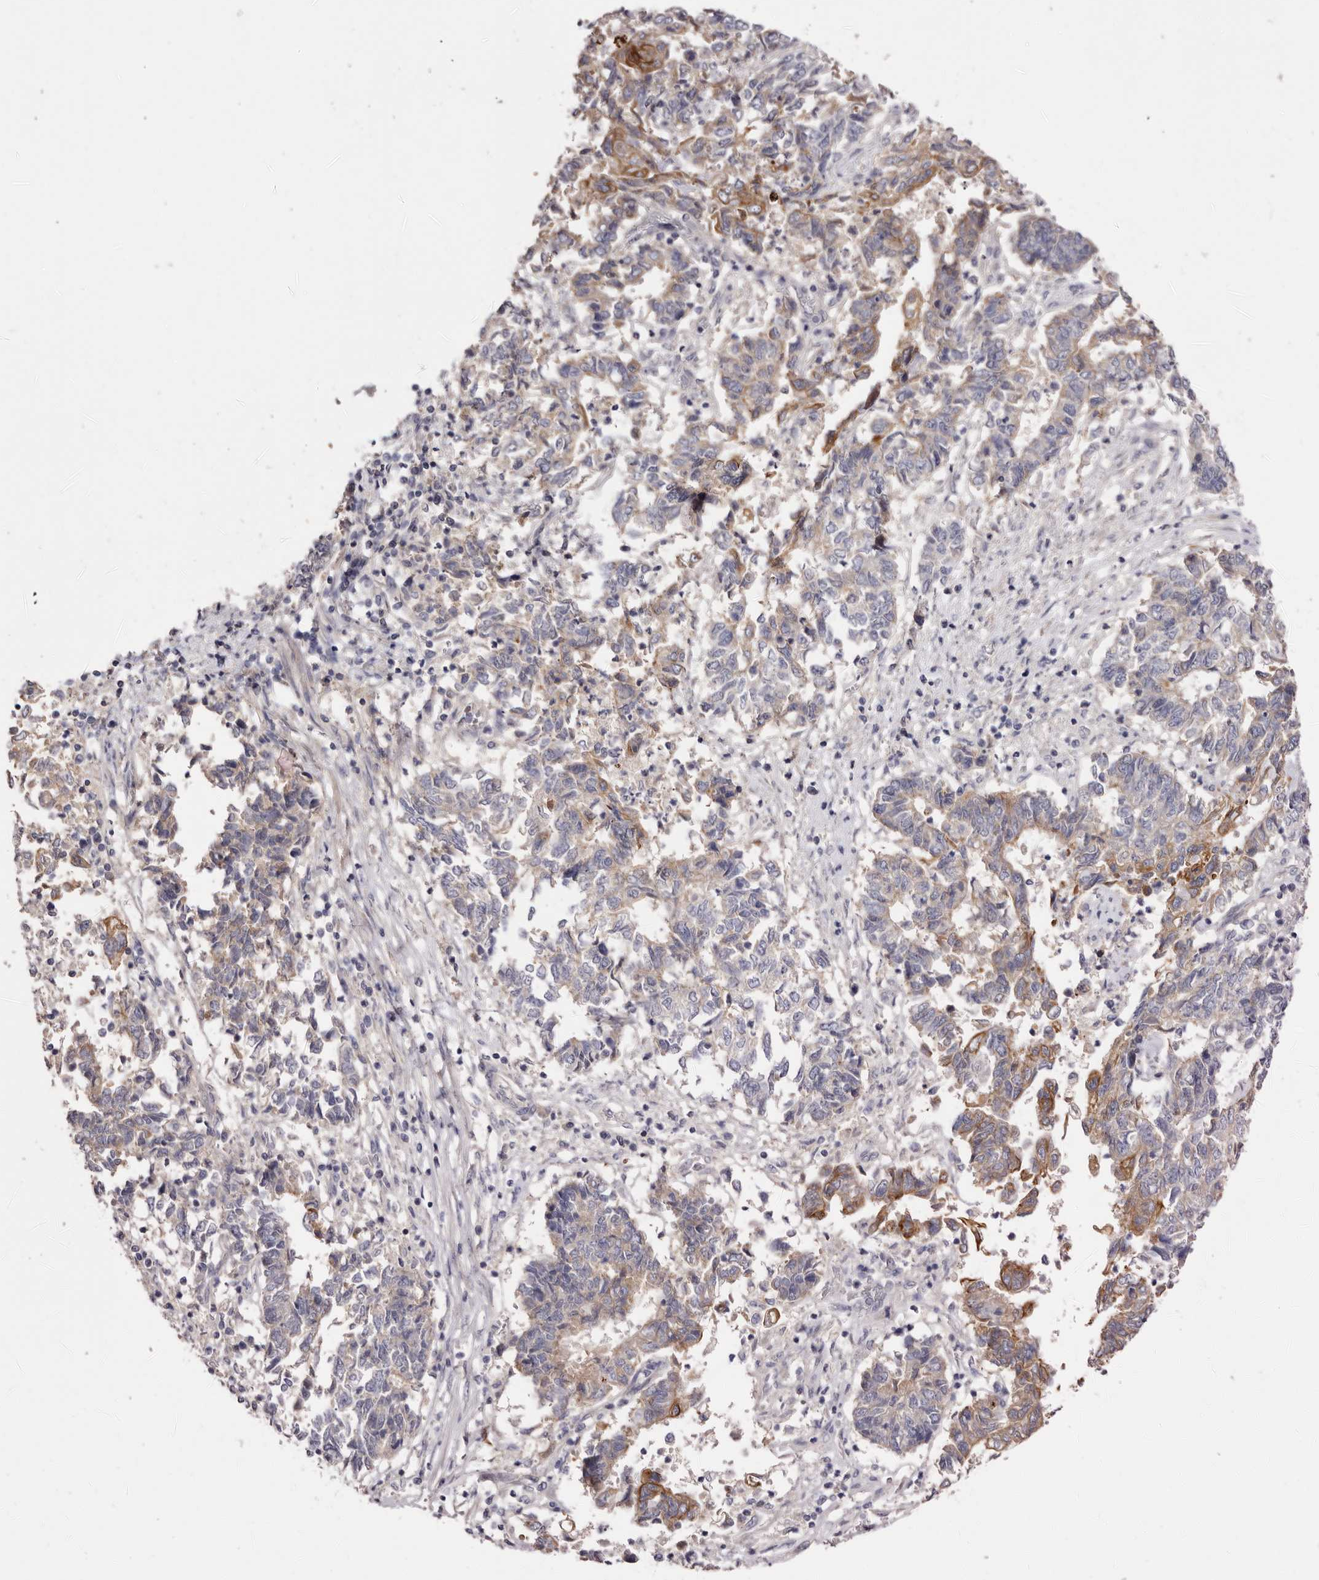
{"staining": {"intensity": "moderate", "quantity": "<25%", "location": "cytoplasmic/membranous"}, "tissue": "endometrial cancer", "cell_type": "Tumor cells", "image_type": "cancer", "snomed": [{"axis": "morphology", "description": "Adenocarcinoma, NOS"}, {"axis": "topography", "description": "Endometrium"}], "caption": "A photomicrograph of endometrial cancer stained for a protein demonstrates moderate cytoplasmic/membranous brown staining in tumor cells.", "gene": "STK16", "patient": {"sex": "female", "age": 80}}